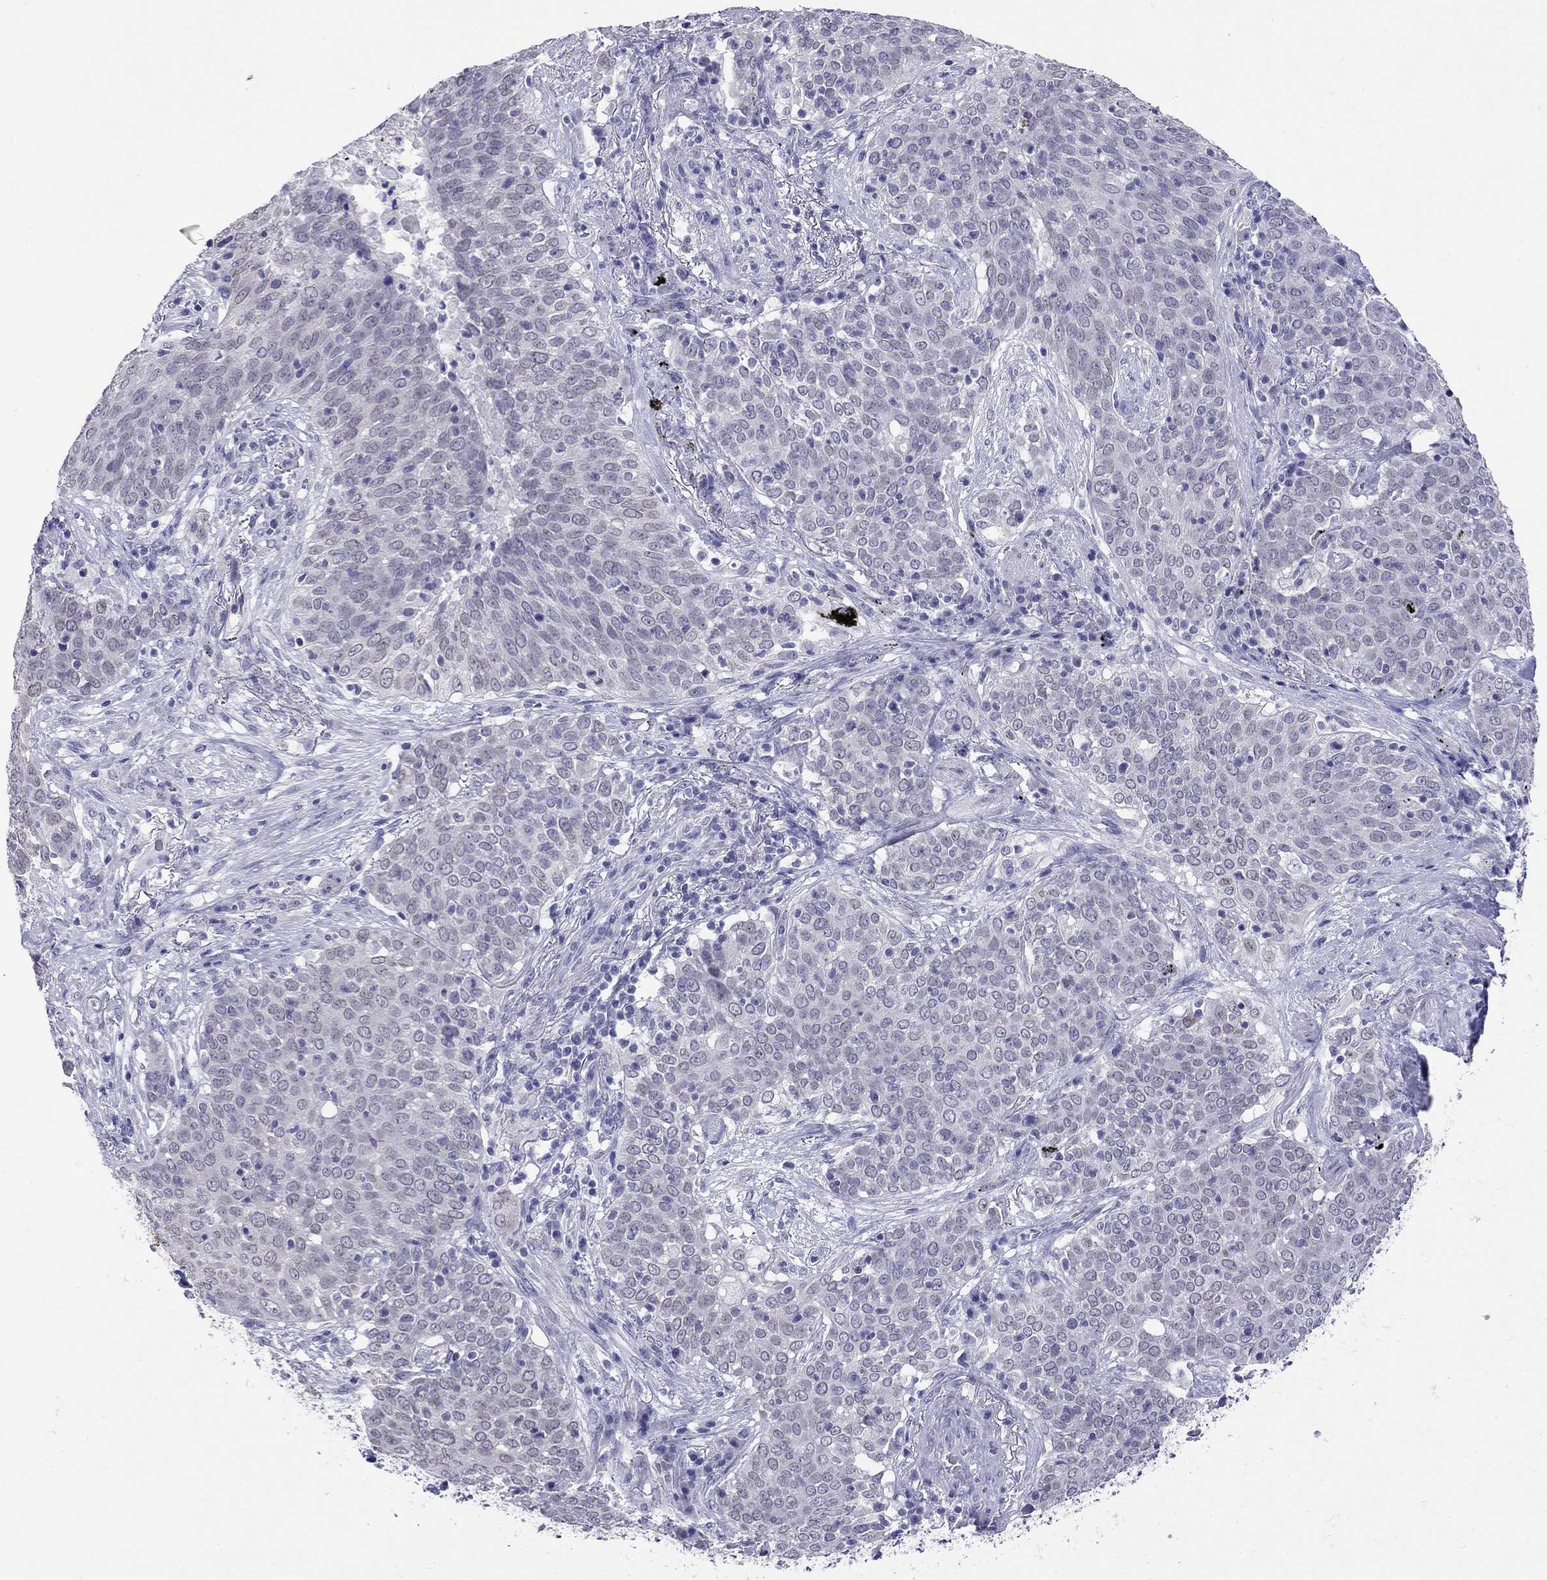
{"staining": {"intensity": "negative", "quantity": "none", "location": "none"}, "tissue": "lung cancer", "cell_type": "Tumor cells", "image_type": "cancer", "snomed": [{"axis": "morphology", "description": "Squamous cell carcinoma, NOS"}, {"axis": "topography", "description": "Lung"}], "caption": "This micrograph is of lung squamous cell carcinoma stained with immunohistochemistry to label a protein in brown with the nuclei are counter-stained blue. There is no positivity in tumor cells. (DAB immunohistochemistry (IHC), high magnification).", "gene": "ARMC12", "patient": {"sex": "male", "age": 82}}